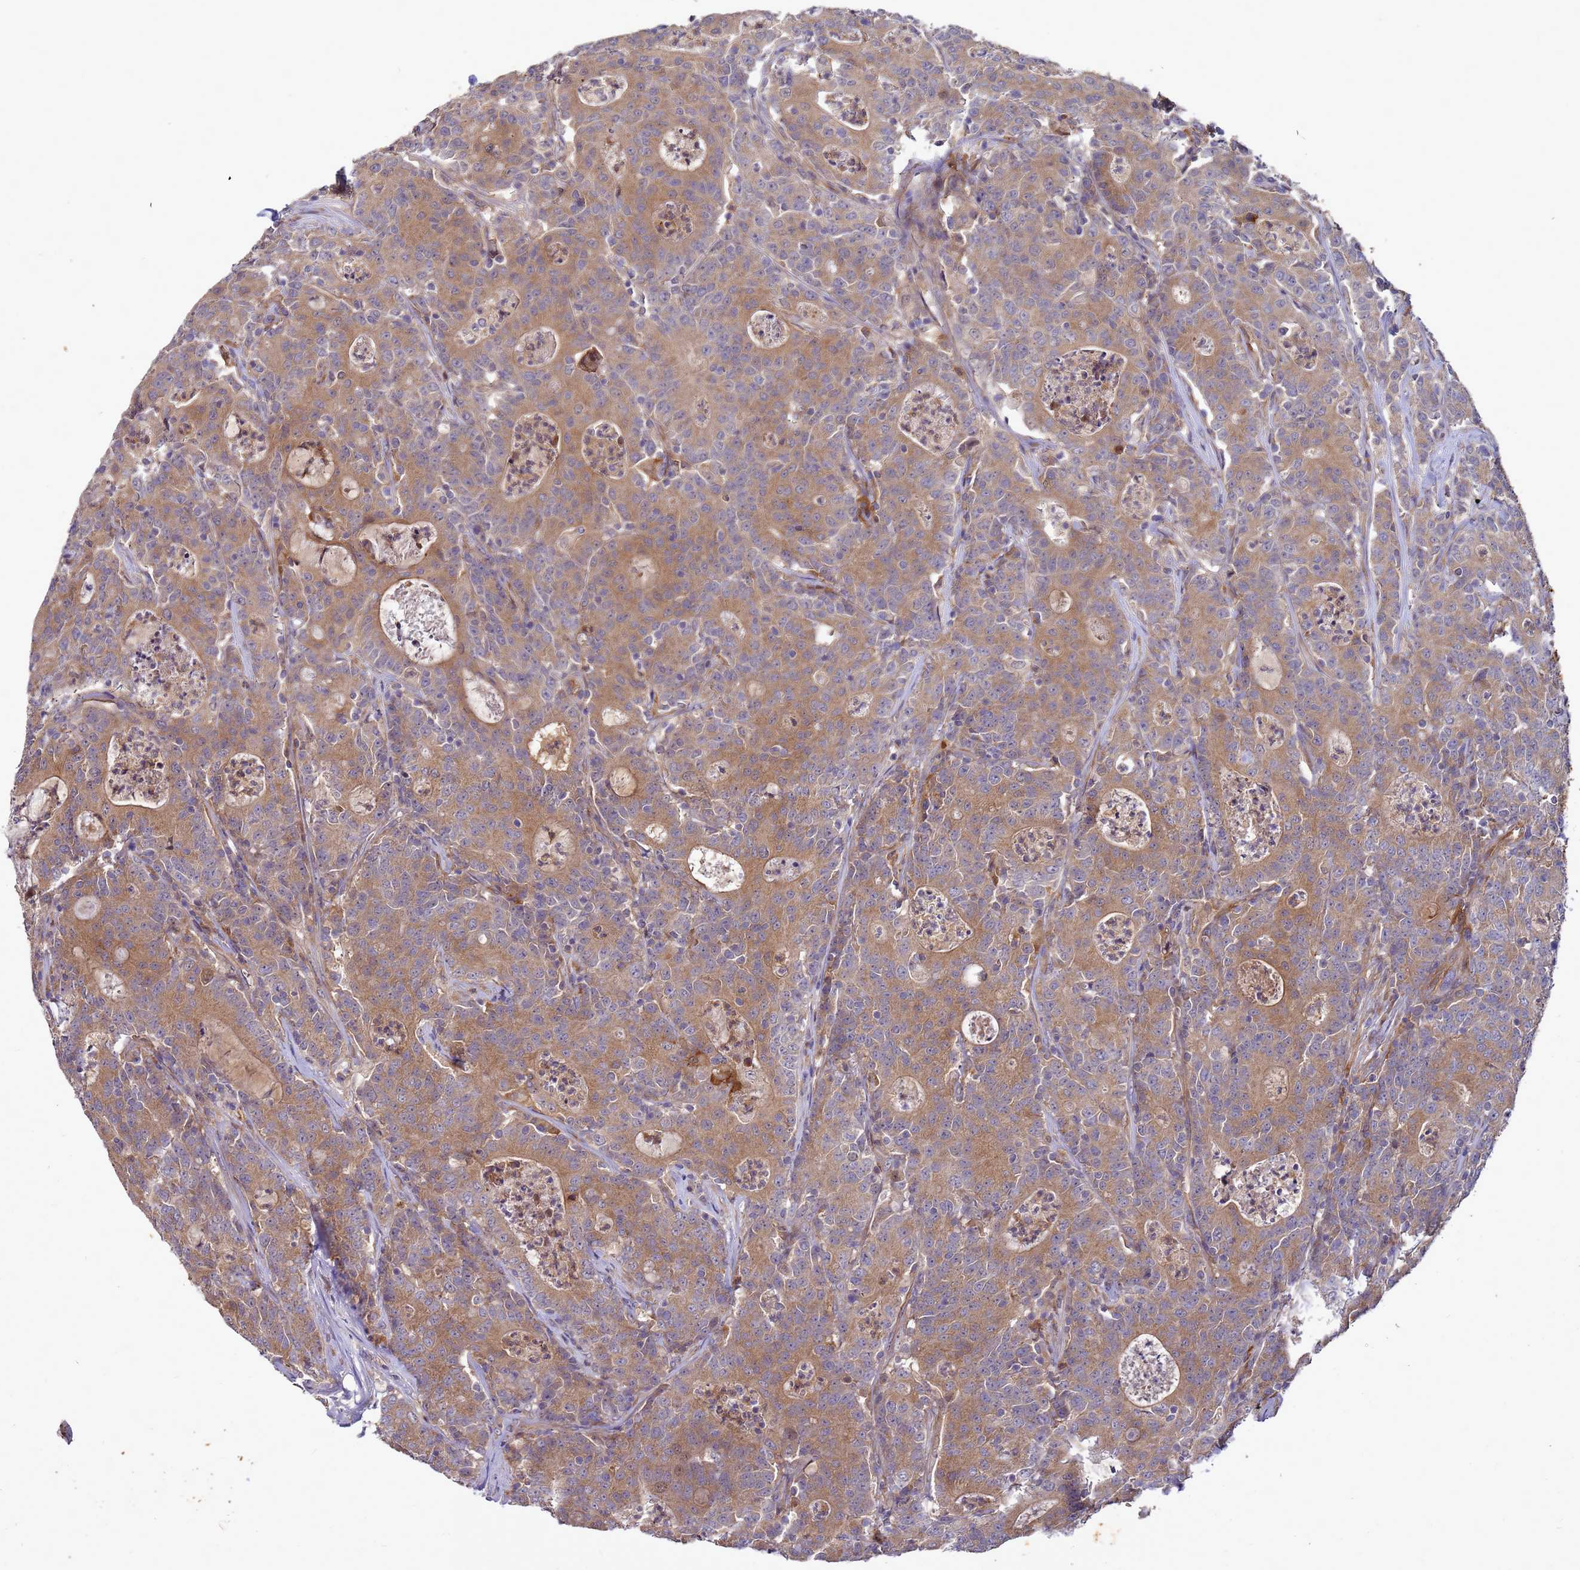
{"staining": {"intensity": "moderate", "quantity": ">75%", "location": "cytoplasmic/membranous"}, "tissue": "colorectal cancer", "cell_type": "Tumor cells", "image_type": "cancer", "snomed": [{"axis": "morphology", "description": "Adenocarcinoma, NOS"}, {"axis": "topography", "description": "Colon"}], "caption": "The immunohistochemical stain labels moderate cytoplasmic/membranous staining in tumor cells of colorectal cancer tissue.", "gene": "RNF215", "patient": {"sex": "male", "age": 83}}